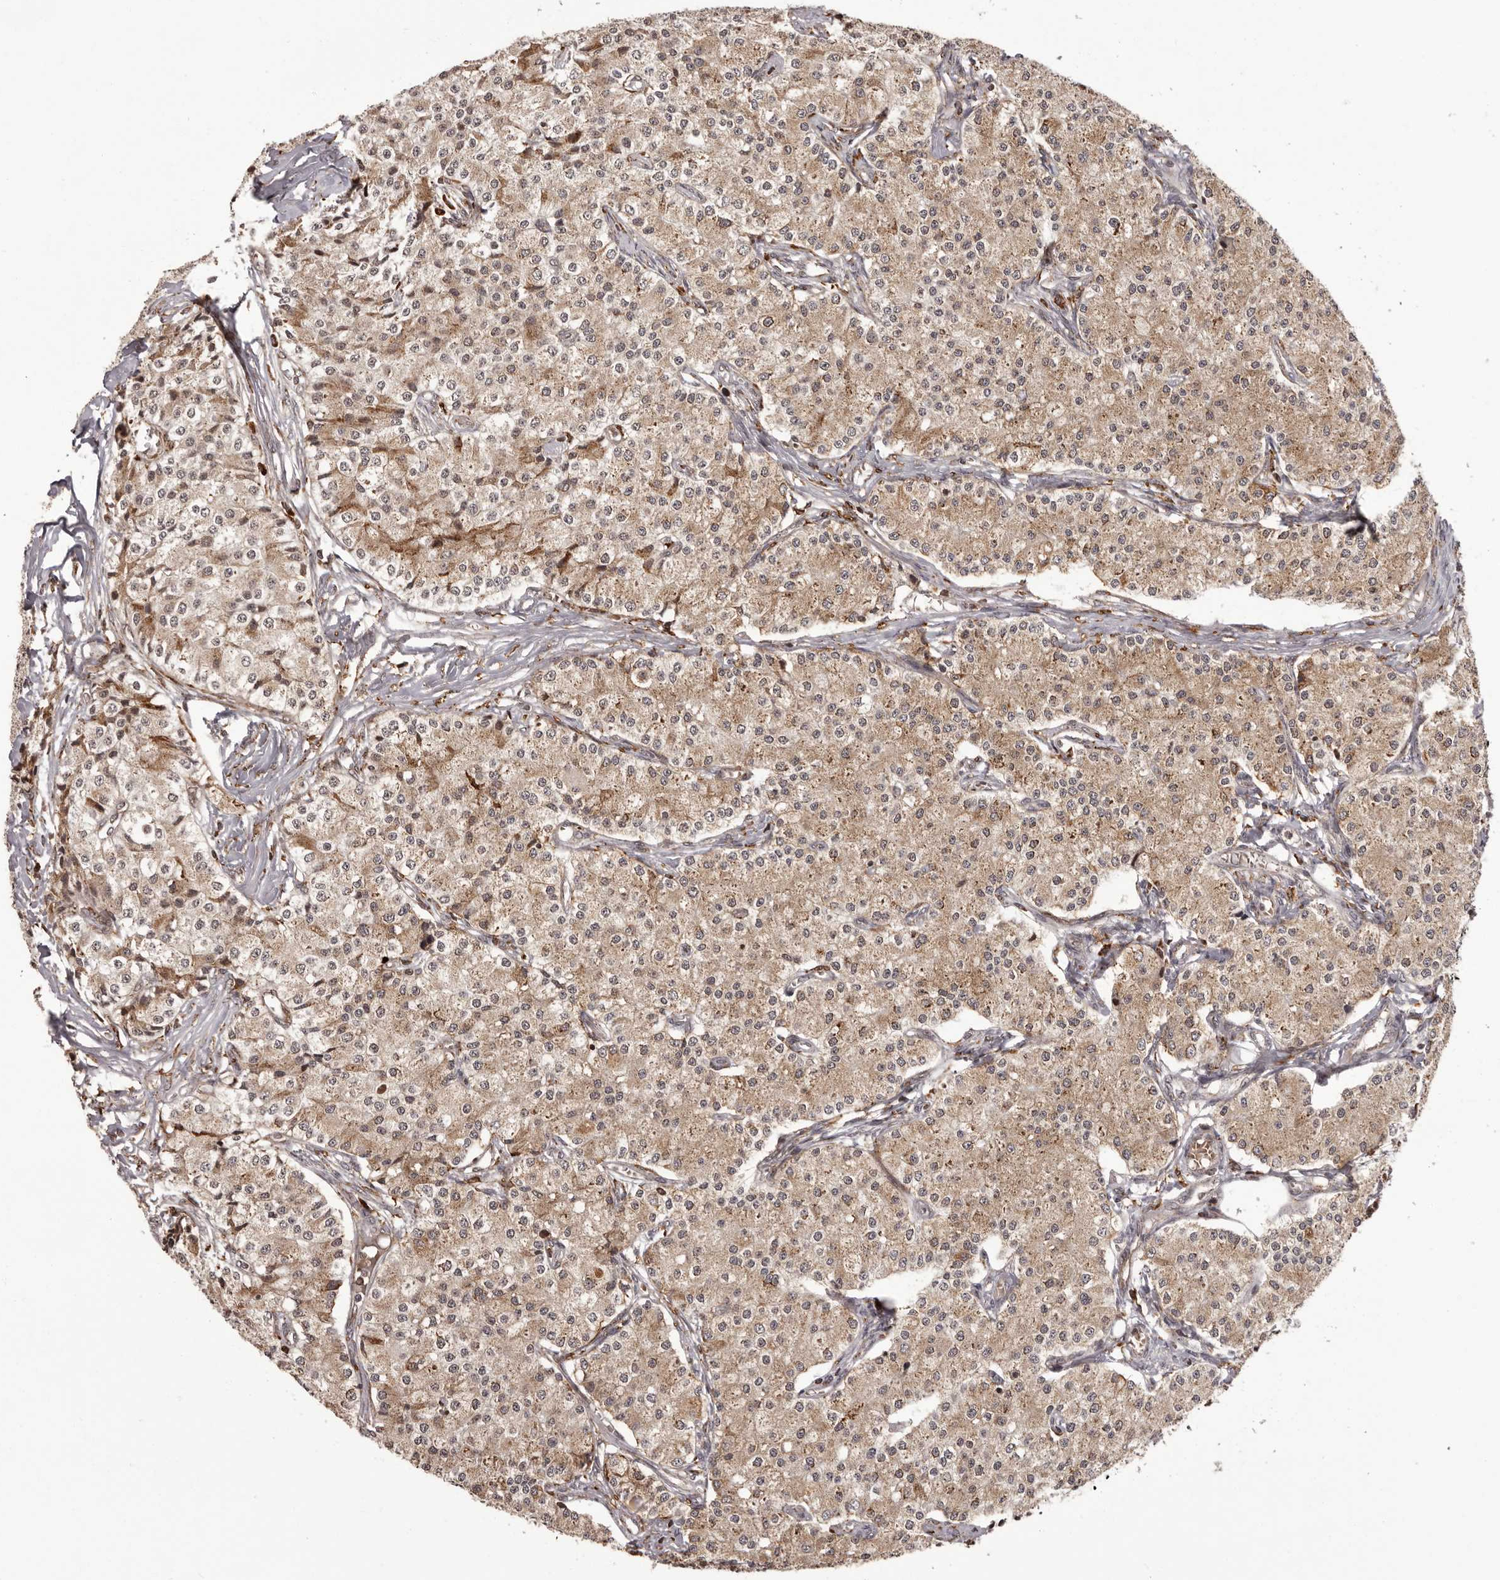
{"staining": {"intensity": "weak", "quantity": ">75%", "location": "cytoplasmic/membranous"}, "tissue": "carcinoid", "cell_type": "Tumor cells", "image_type": "cancer", "snomed": [{"axis": "morphology", "description": "Carcinoid, malignant, NOS"}, {"axis": "topography", "description": "Colon"}], "caption": "This image exhibits immunohistochemistry (IHC) staining of carcinoid (malignant), with low weak cytoplasmic/membranous expression in approximately >75% of tumor cells.", "gene": "IL32", "patient": {"sex": "female", "age": 52}}